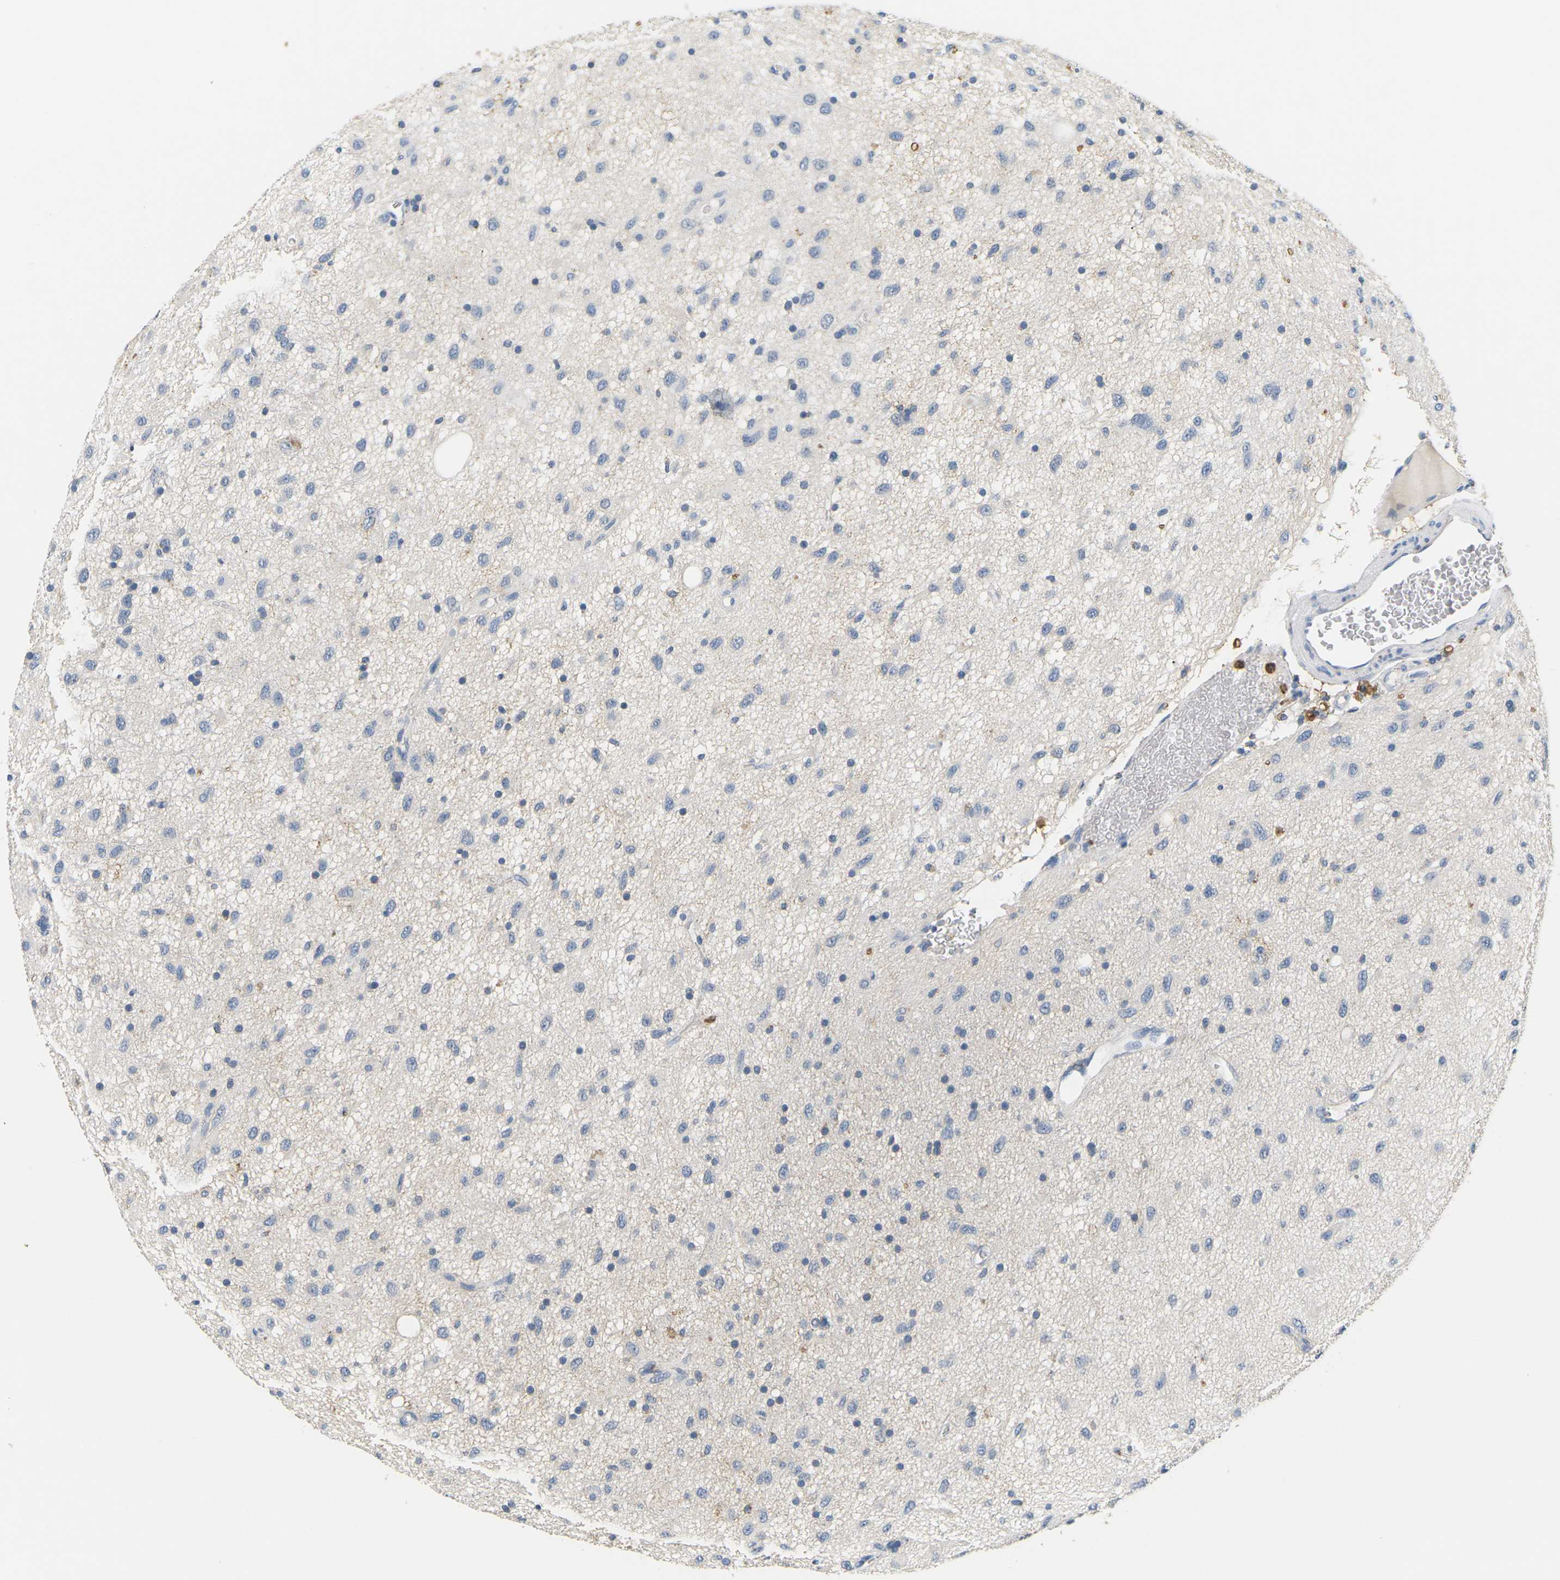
{"staining": {"intensity": "negative", "quantity": "none", "location": "none"}, "tissue": "glioma", "cell_type": "Tumor cells", "image_type": "cancer", "snomed": [{"axis": "morphology", "description": "Glioma, malignant, Low grade"}, {"axis": "topography", "description": "Brain"}], "caption": "A micrograph of low-grade glioma (malignant) stained for a protein demonstrates no brown staining in tumor cells.", "gene": "ADM", "patient": {"sex": "male", "age": 77}}